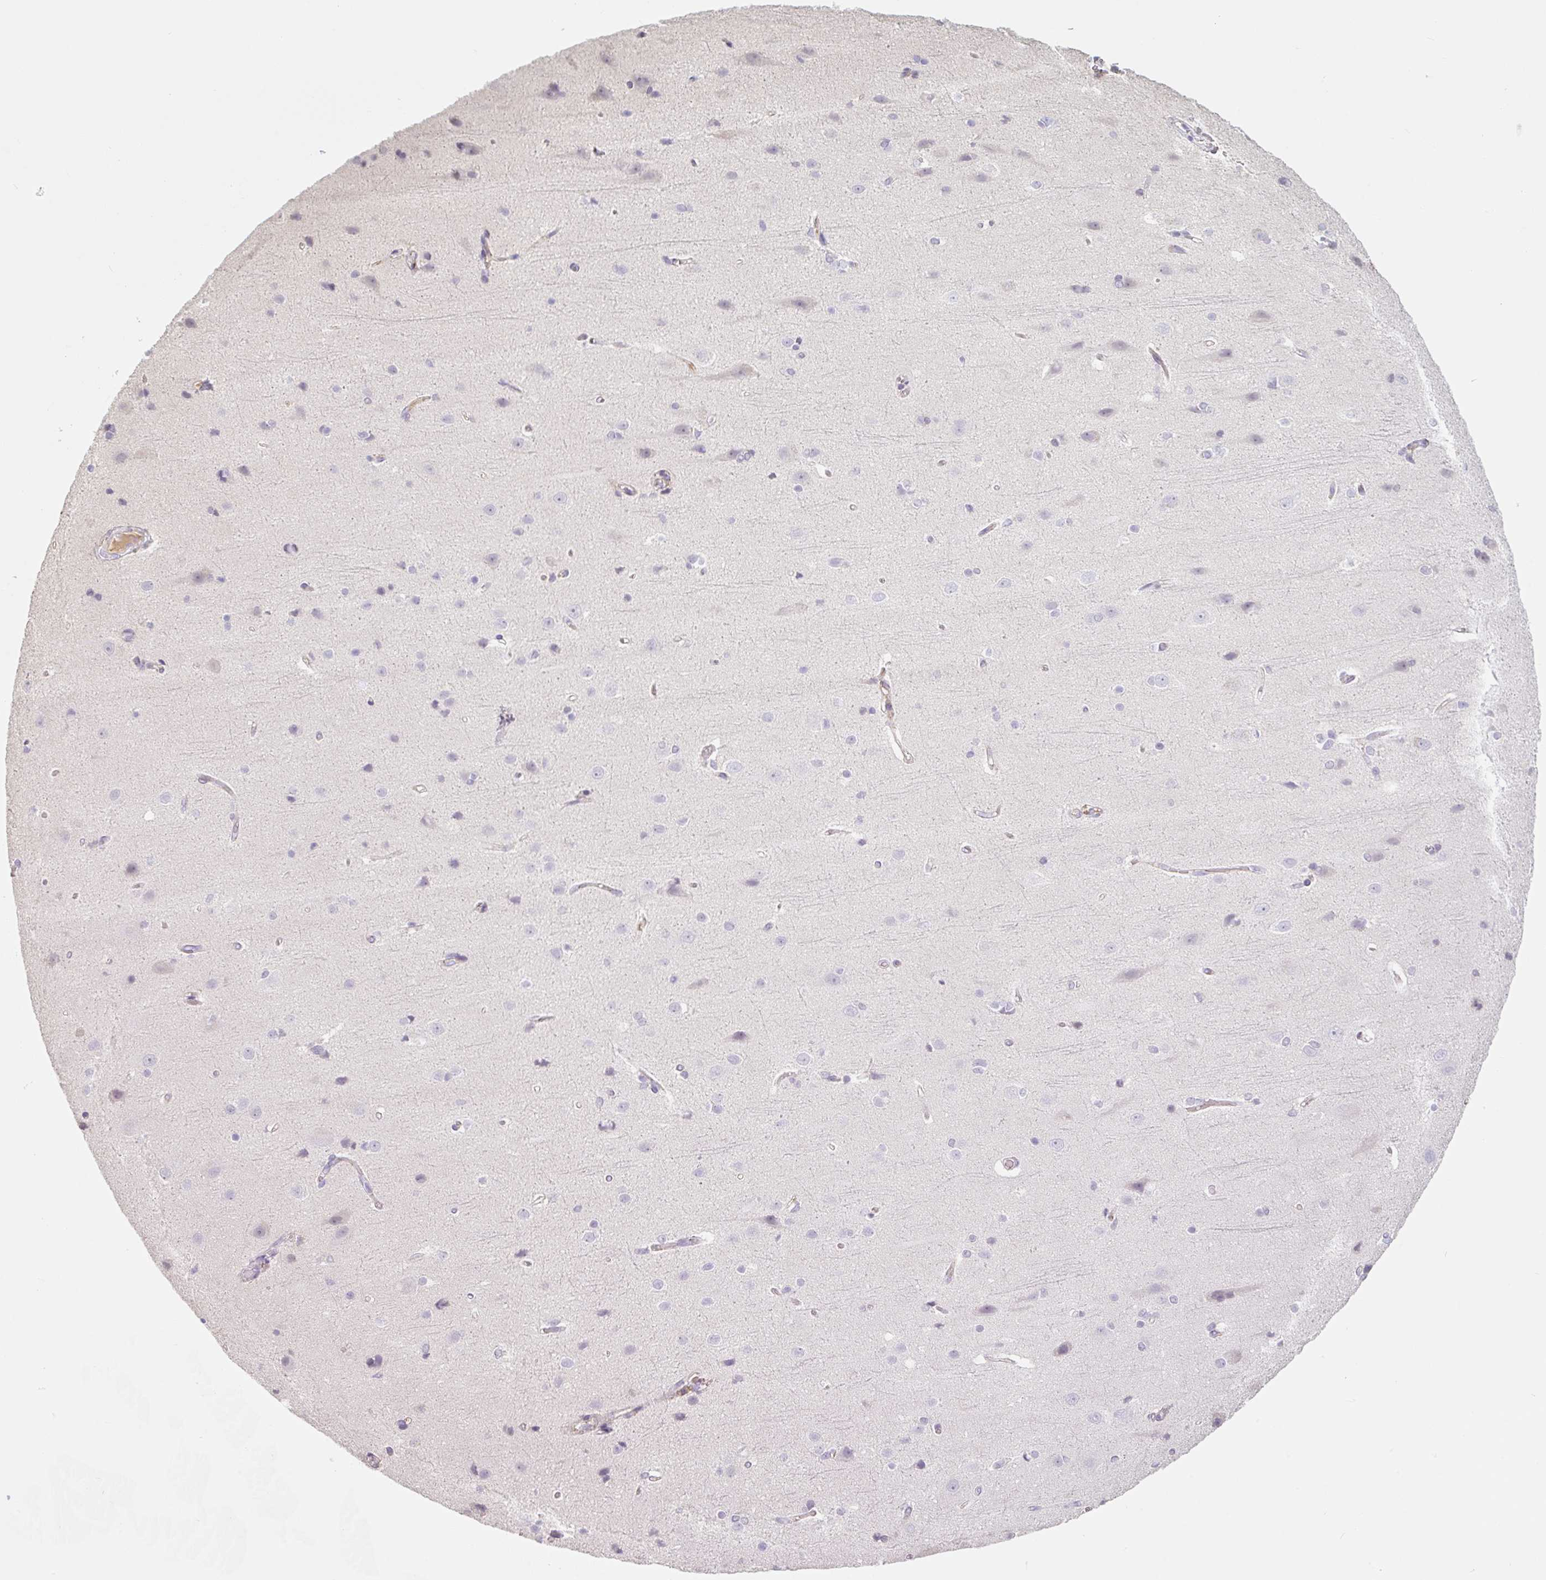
{"staining": {"intensity": "weak", "quantity": "25%-75%", "location": "nuclear"}, "tissue": "cerebral cortex", "cell_type": "Endothelial cells", "image_type": "normal", "snomed": [{"axis": "morphology", "description": "Normal tissue, NOS"}, {"axis": "topography", "description": "Cerebral cortex"}], "caption": "Immunohistochemistry (IHC) (DAB (3,3'-diaminobenzidine)) staining of benign human cerebral cortex displays weak nuclear protein expression in about 25%-75% of endothelial cells.", "gene": "MIA2", "patient": {"sex": "male", "age": 37}}